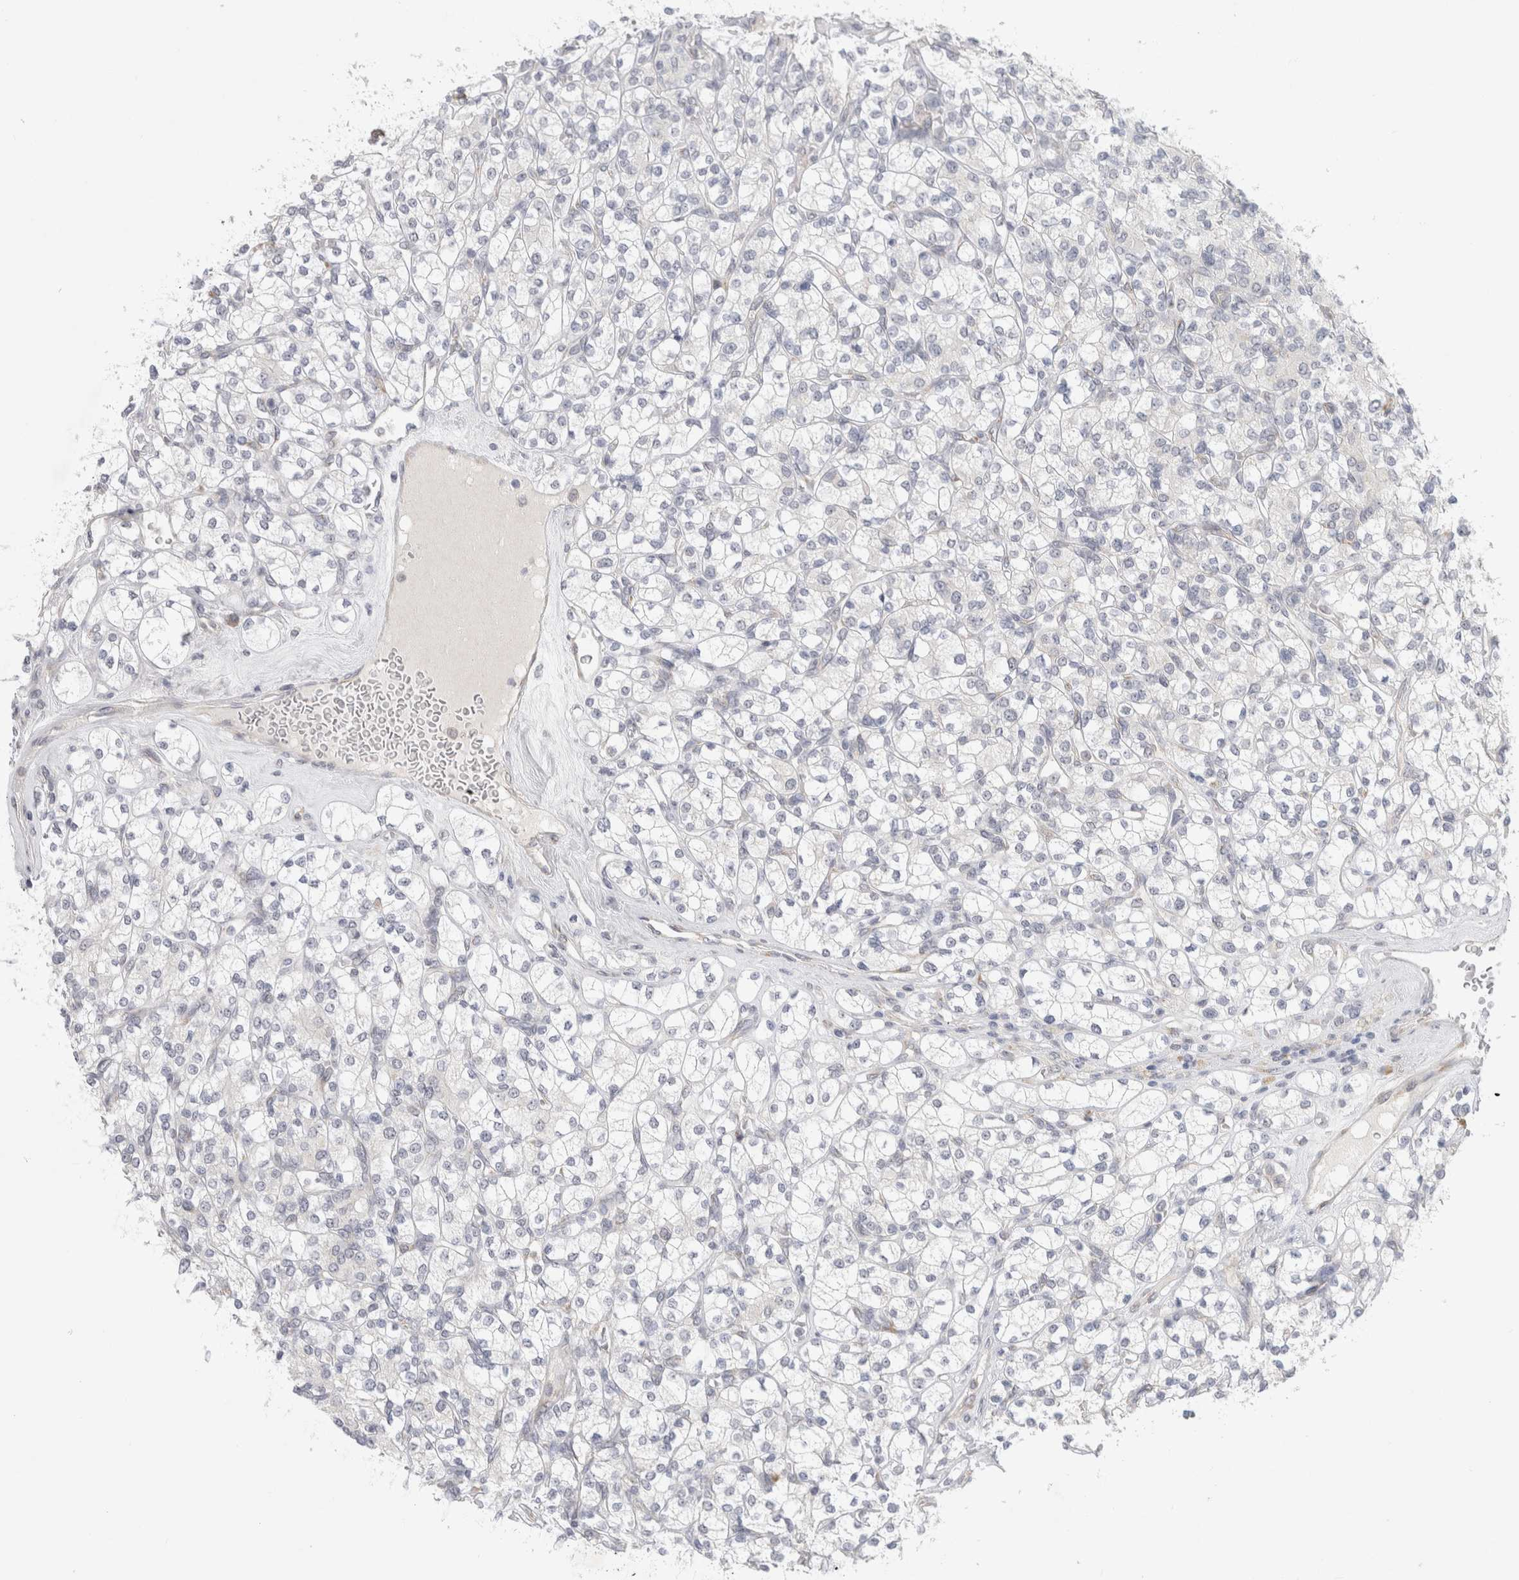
{"staining": {"intensity": "negative", "quantity": "none", "location": "none"}, "tissue": "renal cancer", "cell_type": "Tumor cells", "image_type": "cancer", "snomed": [{"axis": "morphology", "description": "Adenocarcinoma, NOS"}, {"axis": "topography", "description": "Kidney"}], "caption": "This is an immunohistochemistry image of renal cancer (adenocarcinoma). There is no positivity in tumor cells.", "gene": "TRMT1L", "patient": {"sex": "male", "age": 77}}